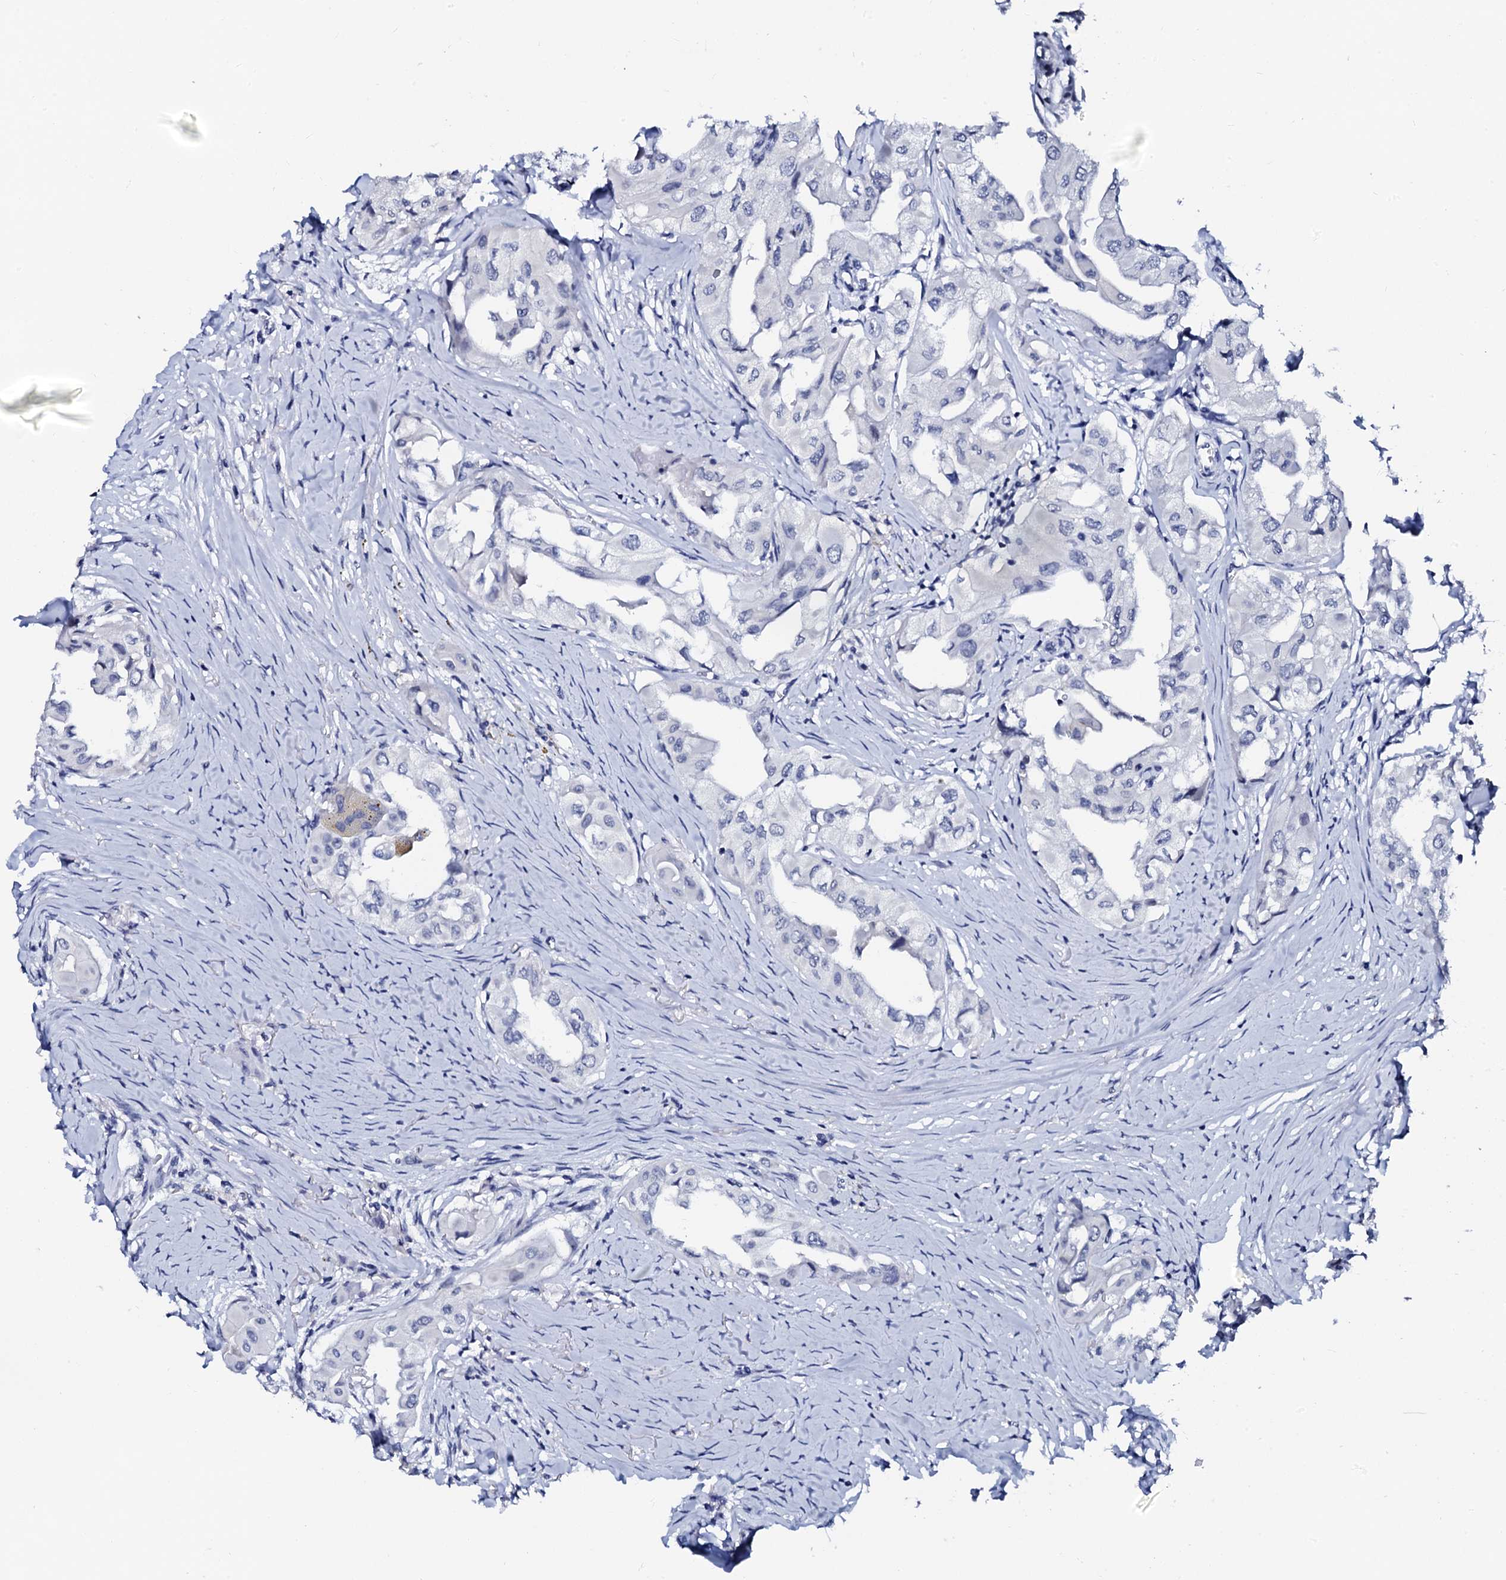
{"staining": {"intensity": "negative", "quantity": "none", "location": "none"}, "tissue": "thyroid cancer", "cell_type": "Tumor cells", "image_type": "cancer", "snomed": [{"axis": "morphology", "description": "Papillary adenocarcinoma, NOS"}, {"axis": "topography", "description": "Thyroid gland"}], "caption": "A micrograph of human thyroid cancer is negative for staining in tumor cells.", "gene": "SPATA19", "patient": {"sex": "female", "age": 59}}